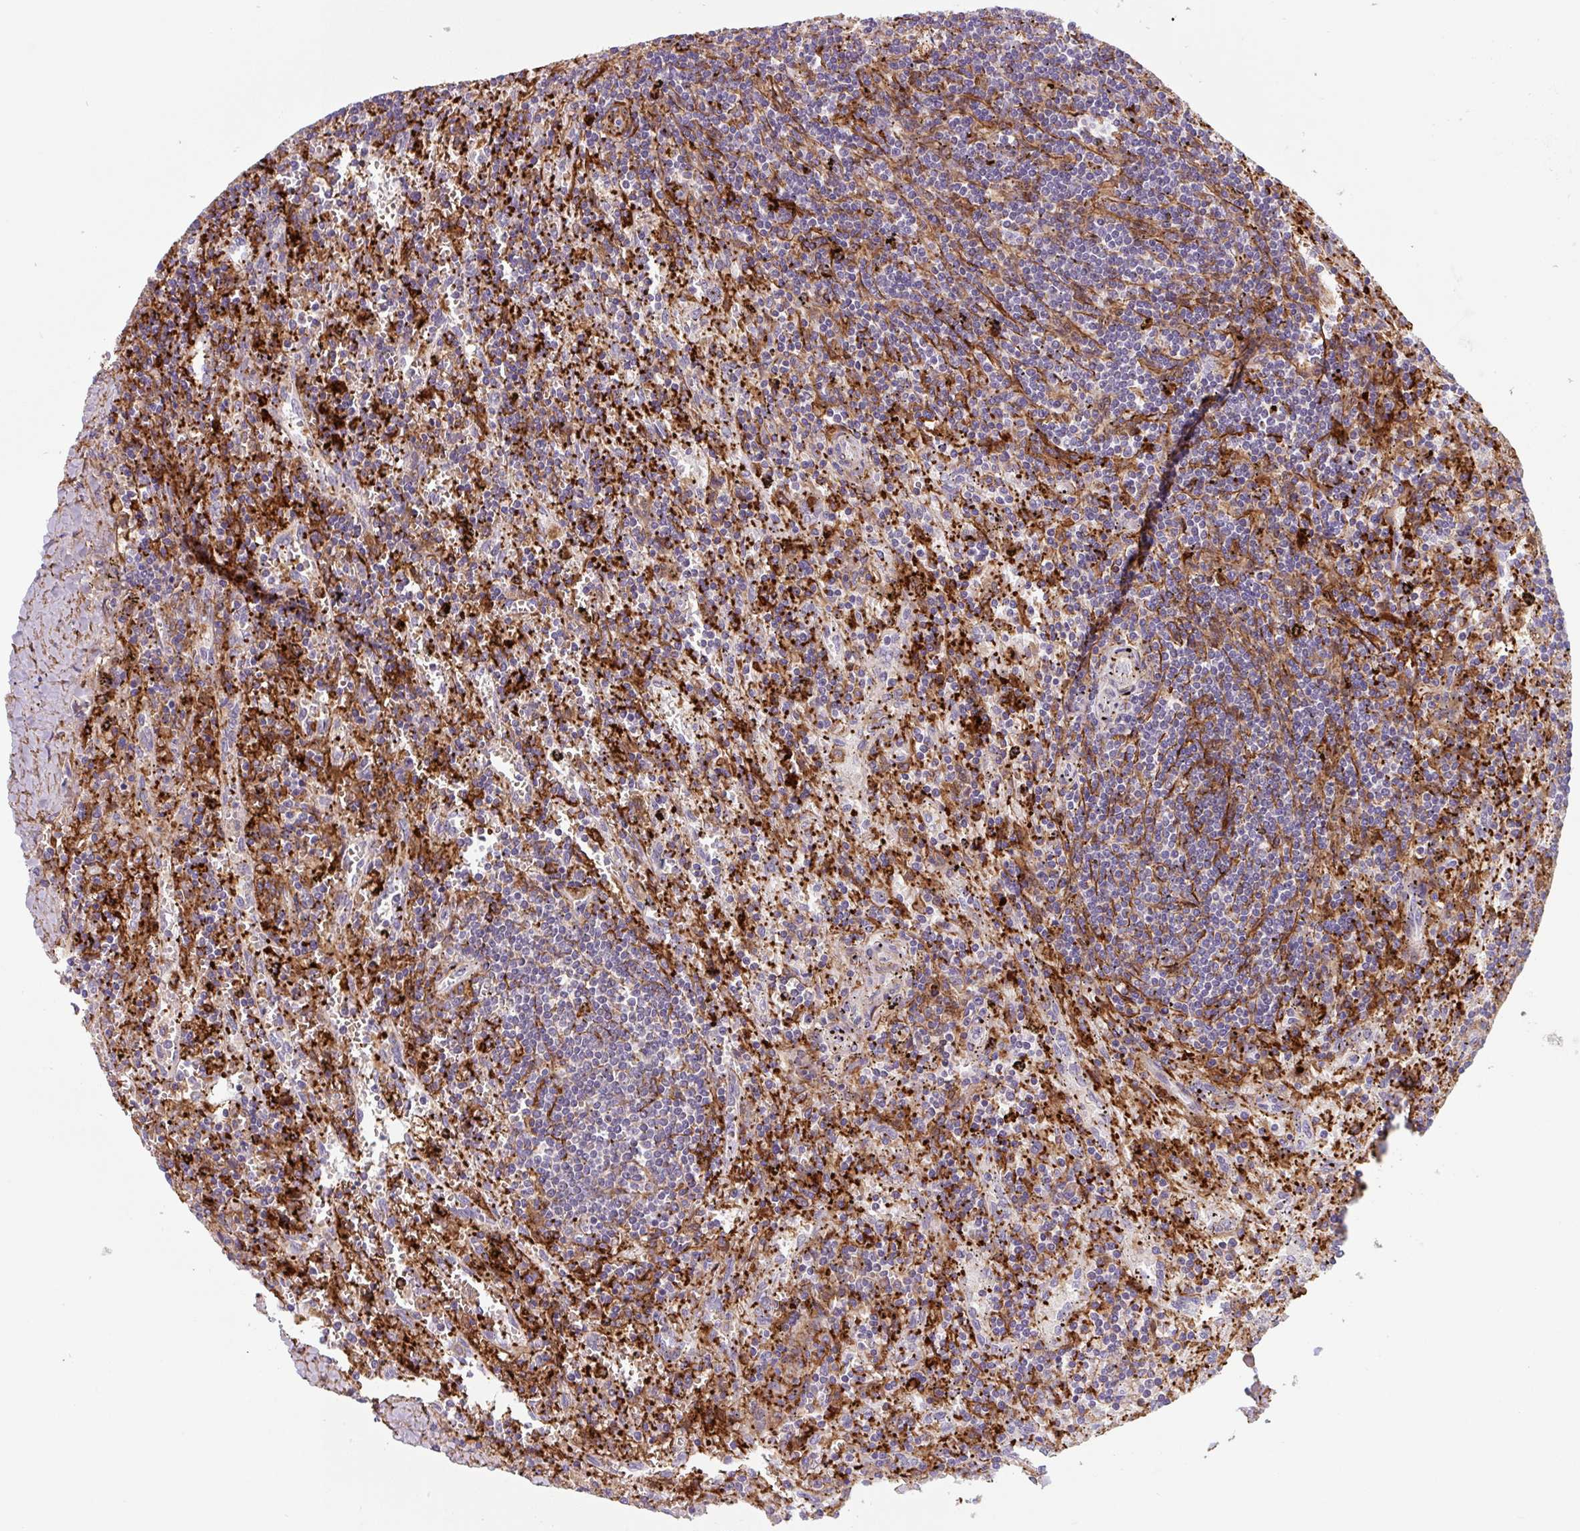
{"staining": {"intensity": "weak", "quantity": ">75%", "location": "cytoplasmic/membranous"}, "tissue": "lymphoma", "cell_type": "Tumor cells", "image_type": "cancer", "snomed": [{"axis": "morphology", "description": "Malignant lymphoma, non-Hodgkin's type, Low grade"}, {"axis": "topography", "description": "Spleen"}], "caption": "A low amount of weak cytoplasmic/membranous positivity is appreciated in approximately >75% of tumor cells in lymphoma tissue. (IHC, brightfield microscopy, high magnification).", "gene": "DHFR2", "patient": {"sex": "male", "age": 76}}